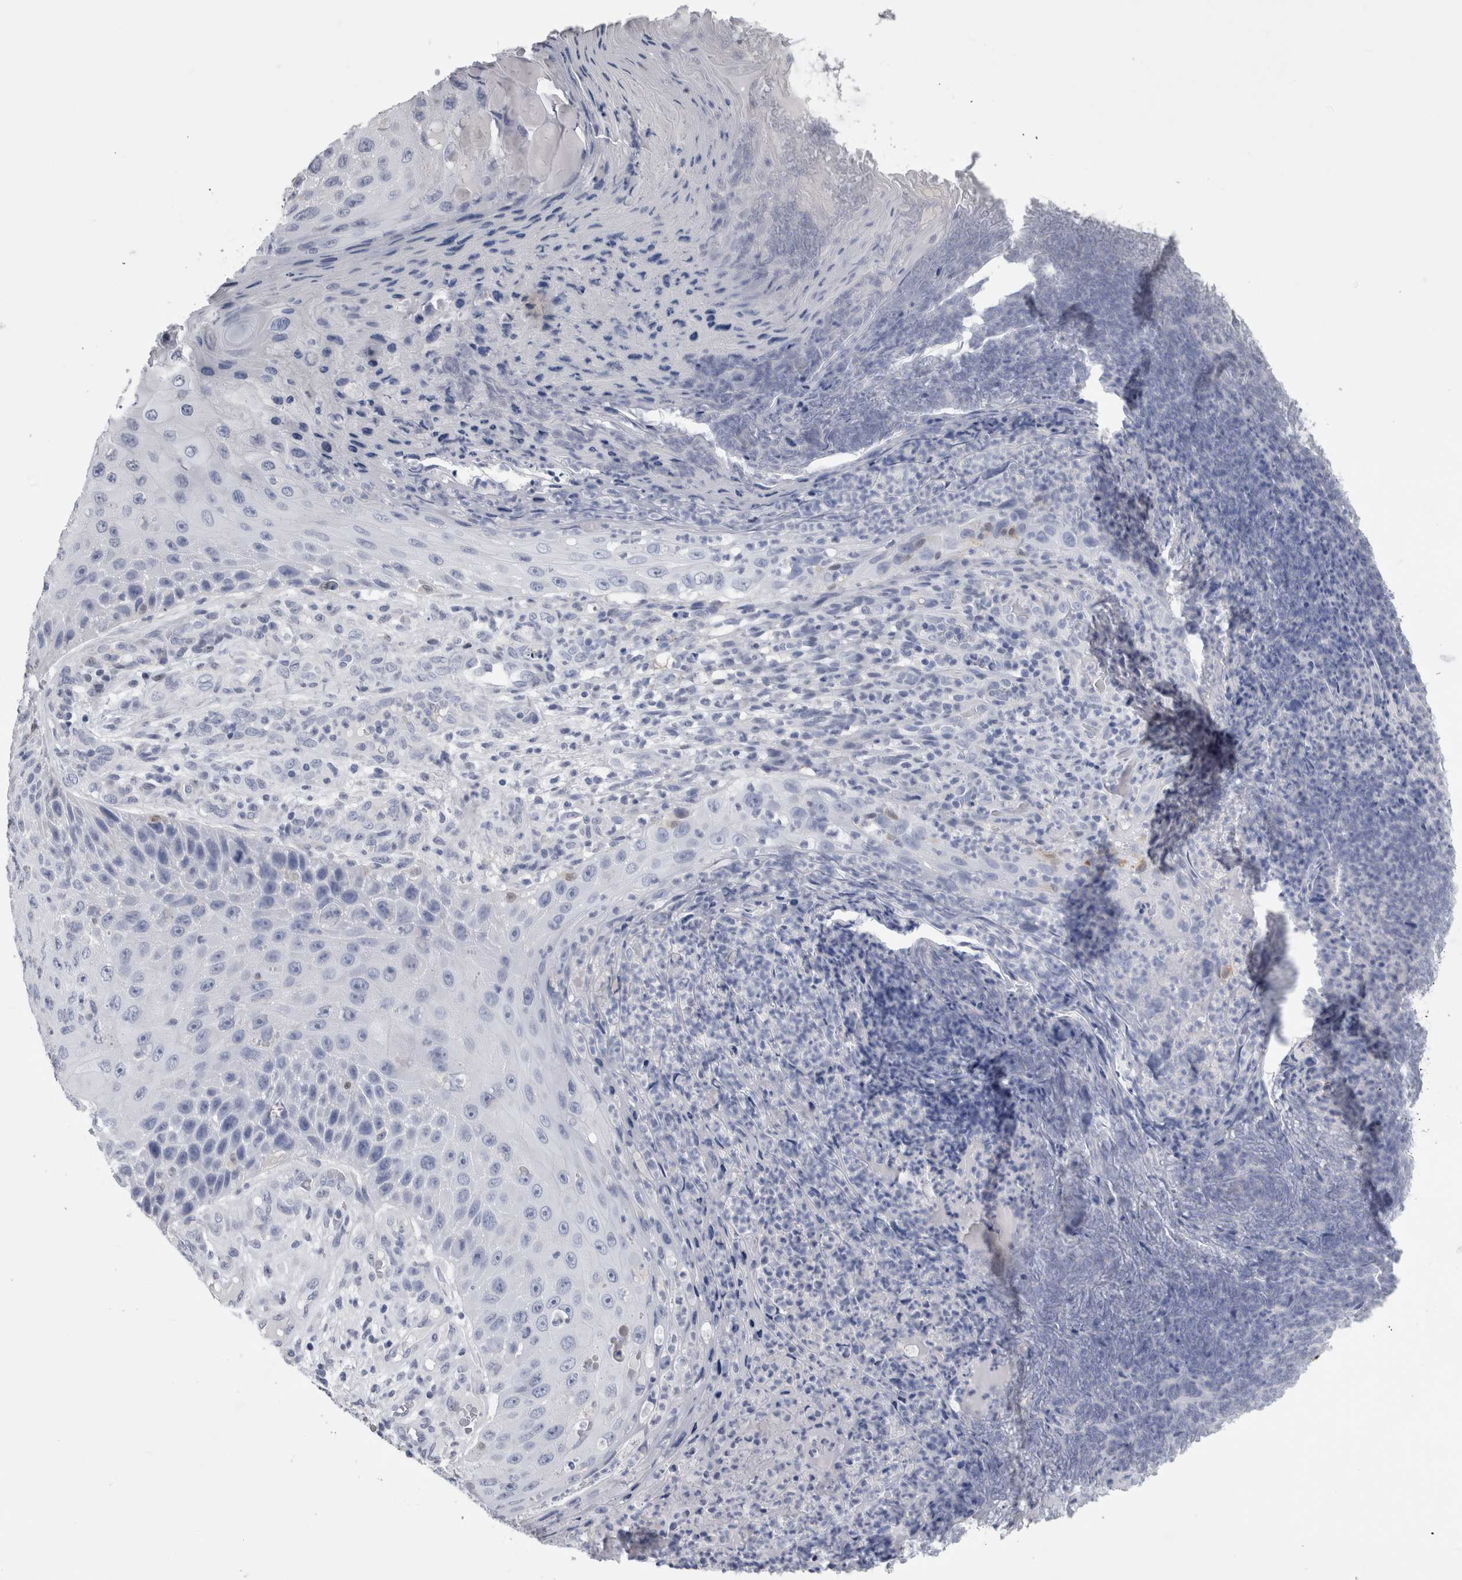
{"staining": {"intensity": "negative", "quantity": "none", "location": "none"}, "tissue": "skin cancer", "cell_type": "Tumor cells", "image_type": "cancer", "snomed": [{"axis": "morphology", "description": "Squamous cell carcinoma, NOS"}, {"axis": "topography", "description": "Skin"}], "caption": "IHC of human skin cancer exhibits no expression in tumor cells.", "gene": "CA8", "patient": {"sex": "female", "age": 88}}